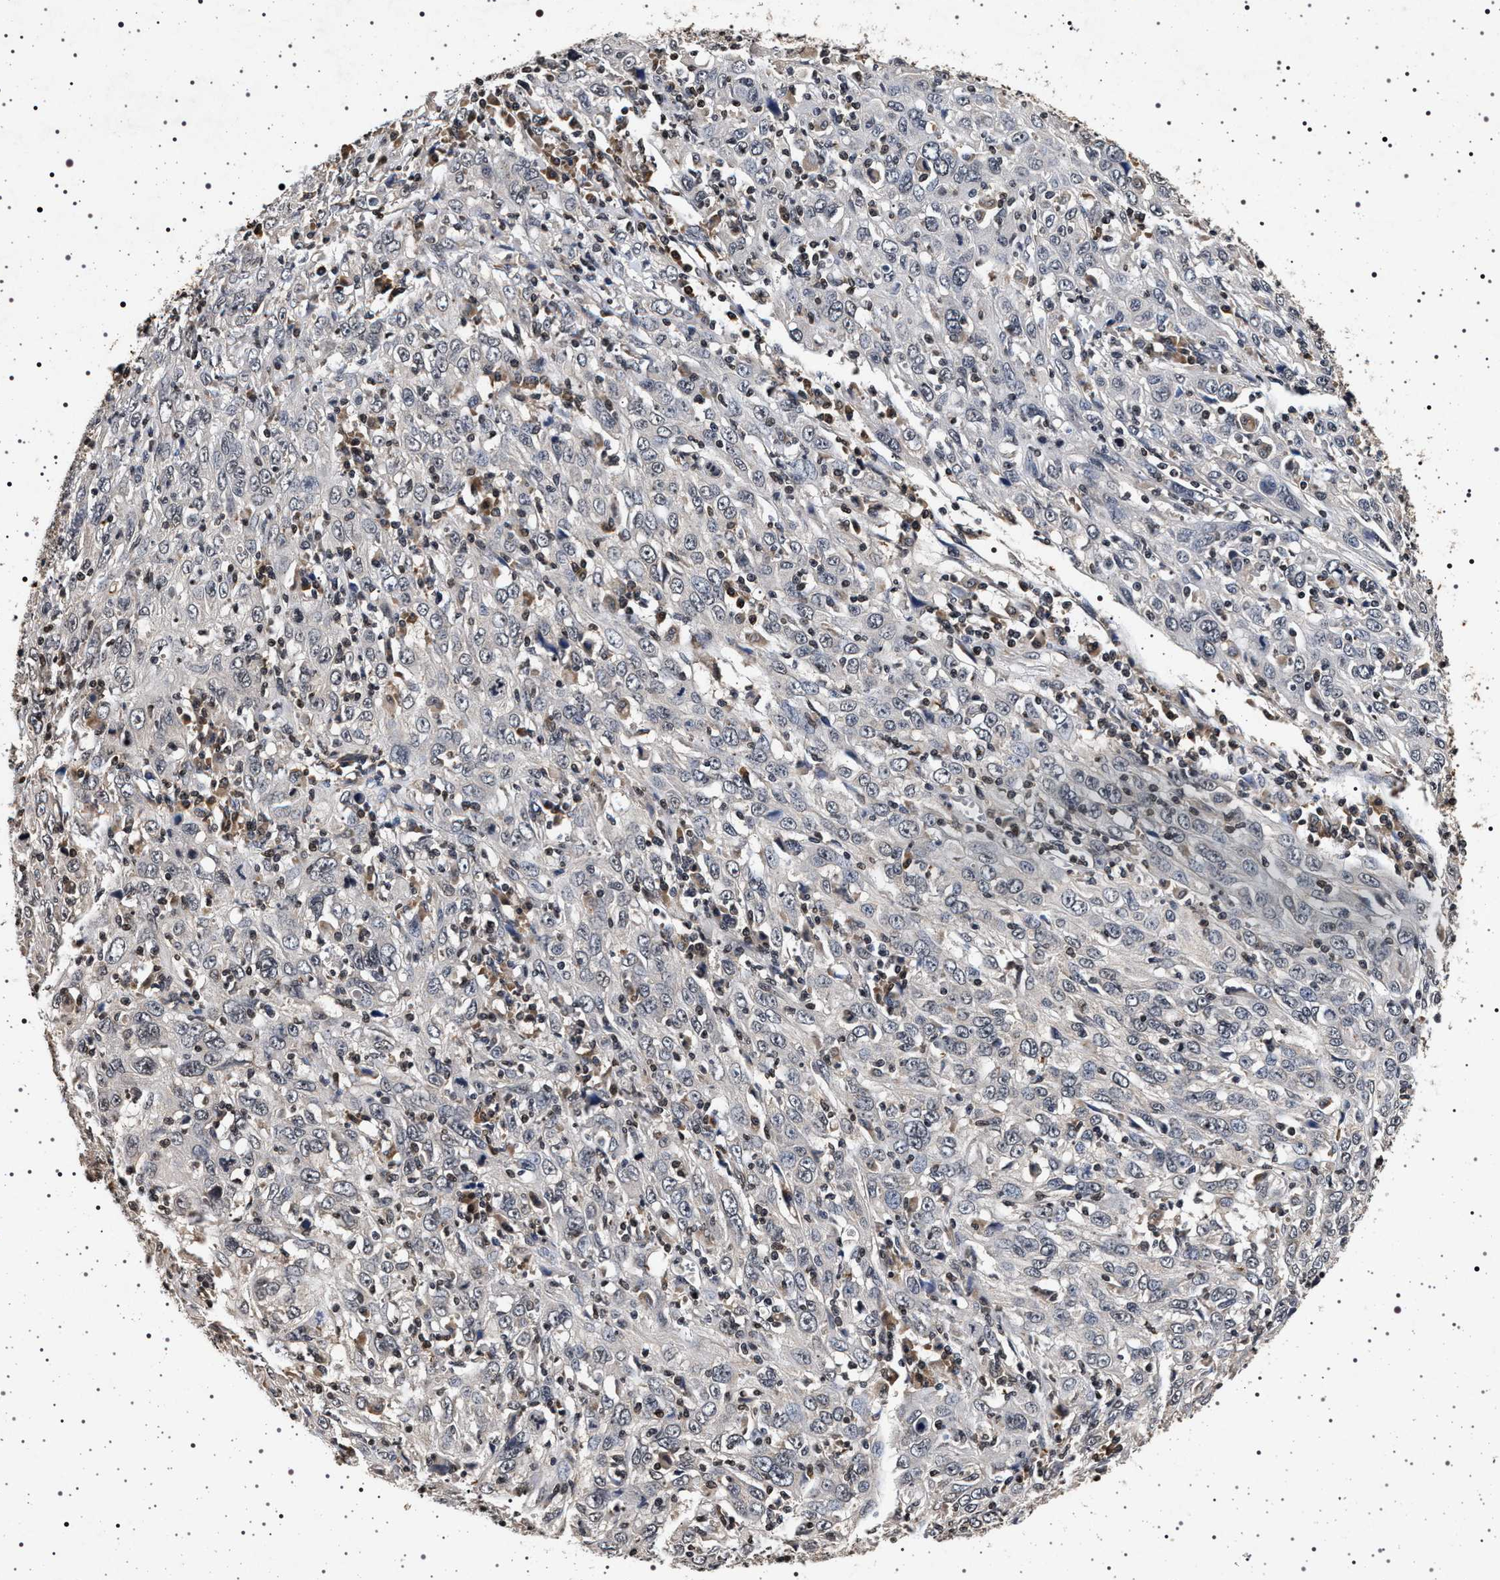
{"staining": {"intensity": "negative", "quantity": "none", "location": "none"}, "tissue": "cervical cancer", "cell_type": "Tumor cells", "image_type": "cancer", "snomed": [{"axis": "morphology", "description": "Squamous cell carcinoma, NOS"}, {"axis": "topography", "description": "Cervix"}], "caption": "The image displays no significant expression in tumor cells of cervical cancer (squamous cell carcinoma).", "gene": "CDKN1B", "patient": {"sex": "female", "age": 46}}